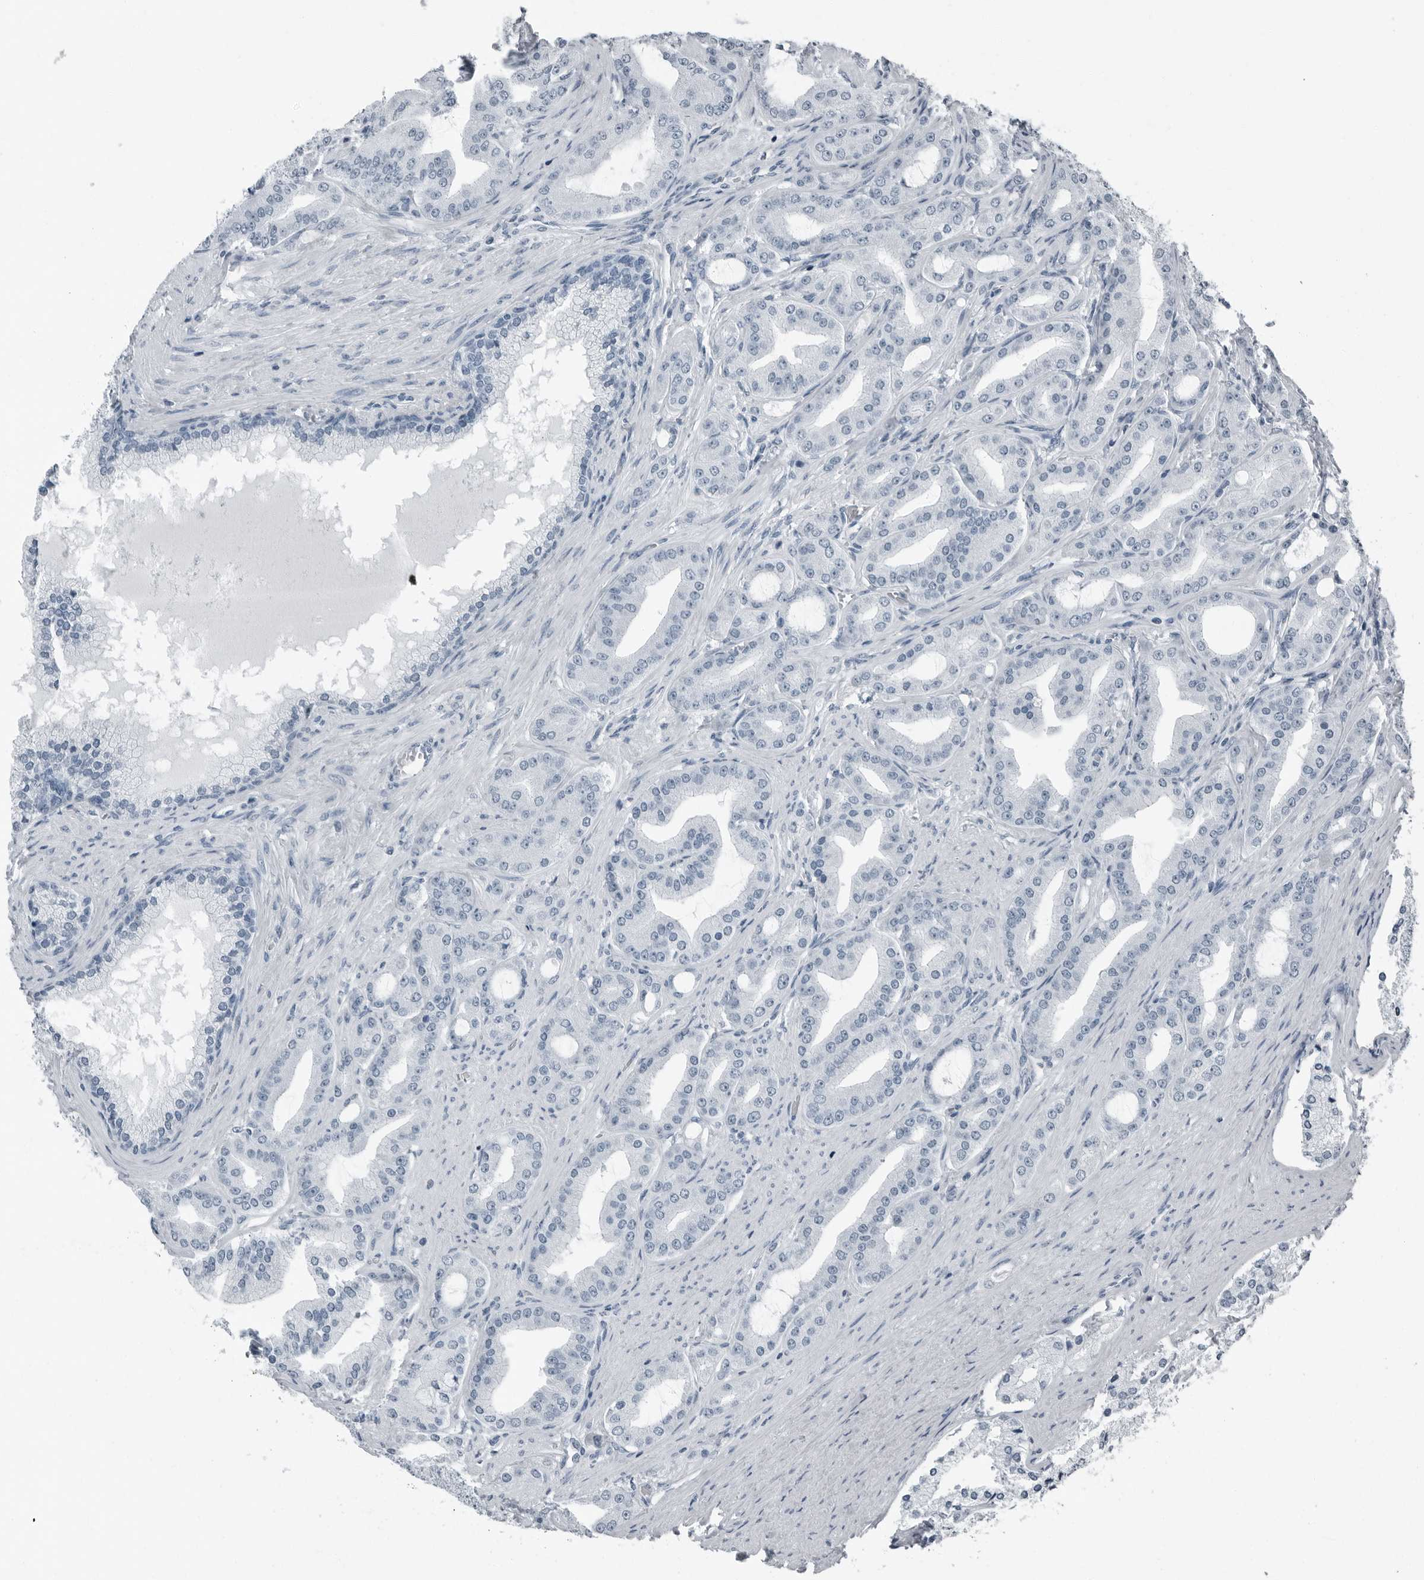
{"staining": {"intensity": "negative", "quantity": "none", "location": "none"}, "tissue": "prostate cancer", "cell_type": "Tumor cells", "image_type": "cancer", "snomed": [{"axis": "morphology", "description": "Adenocarcinoma, High grade"}, {"axis": "topography", "description": "Prostate"}], "caption": "Immunohistochemistry (IHC) of human prostate cancer shows no positivity in tumor cells.", "gene": "PRSS1", "patient": {"sex": "male", "age": 60}}